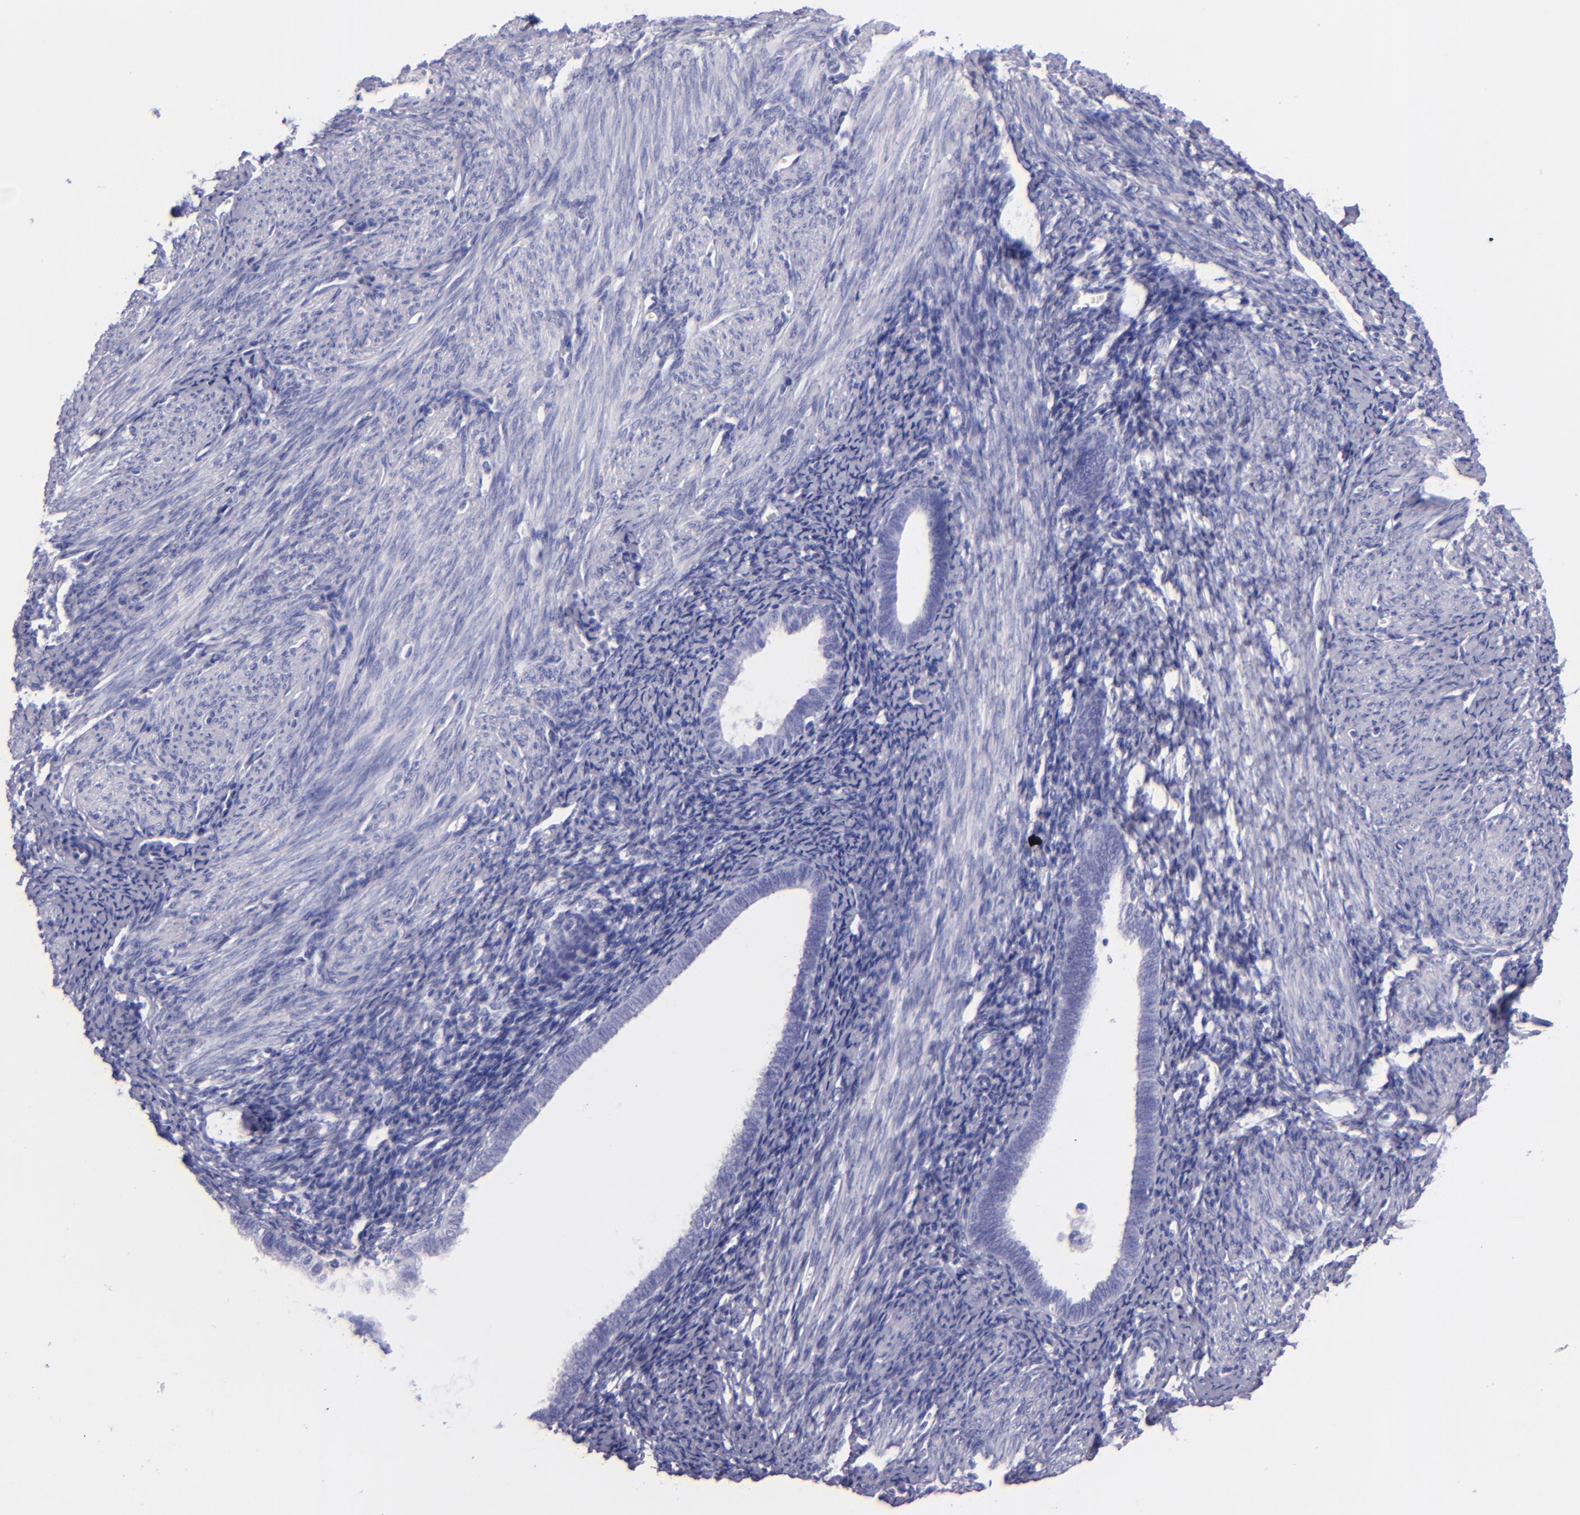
{"staining": {"intensity": "negative", "quantity": "none", "location": "none"}, "tissue": "endometrium", "cell_type": "Cells in endometrial stroma", "image_type": "normal", "snomed": [{"axis": "morphology", "description": "Normal tissue, NOS"}, {"axis": "topography", "description": "Smooth muscle"}, {"axis": "topography", "description": "Endometrium"}], "caption": "High power microscopy micrograph of an immunohistochemistry (IHC) histopathology image of unremarkable endometrium, revealing no significant staining in cells in endometrial stroma.", "gene": "SFTPA2", "patient": {"sex": "female", "age": 57}}